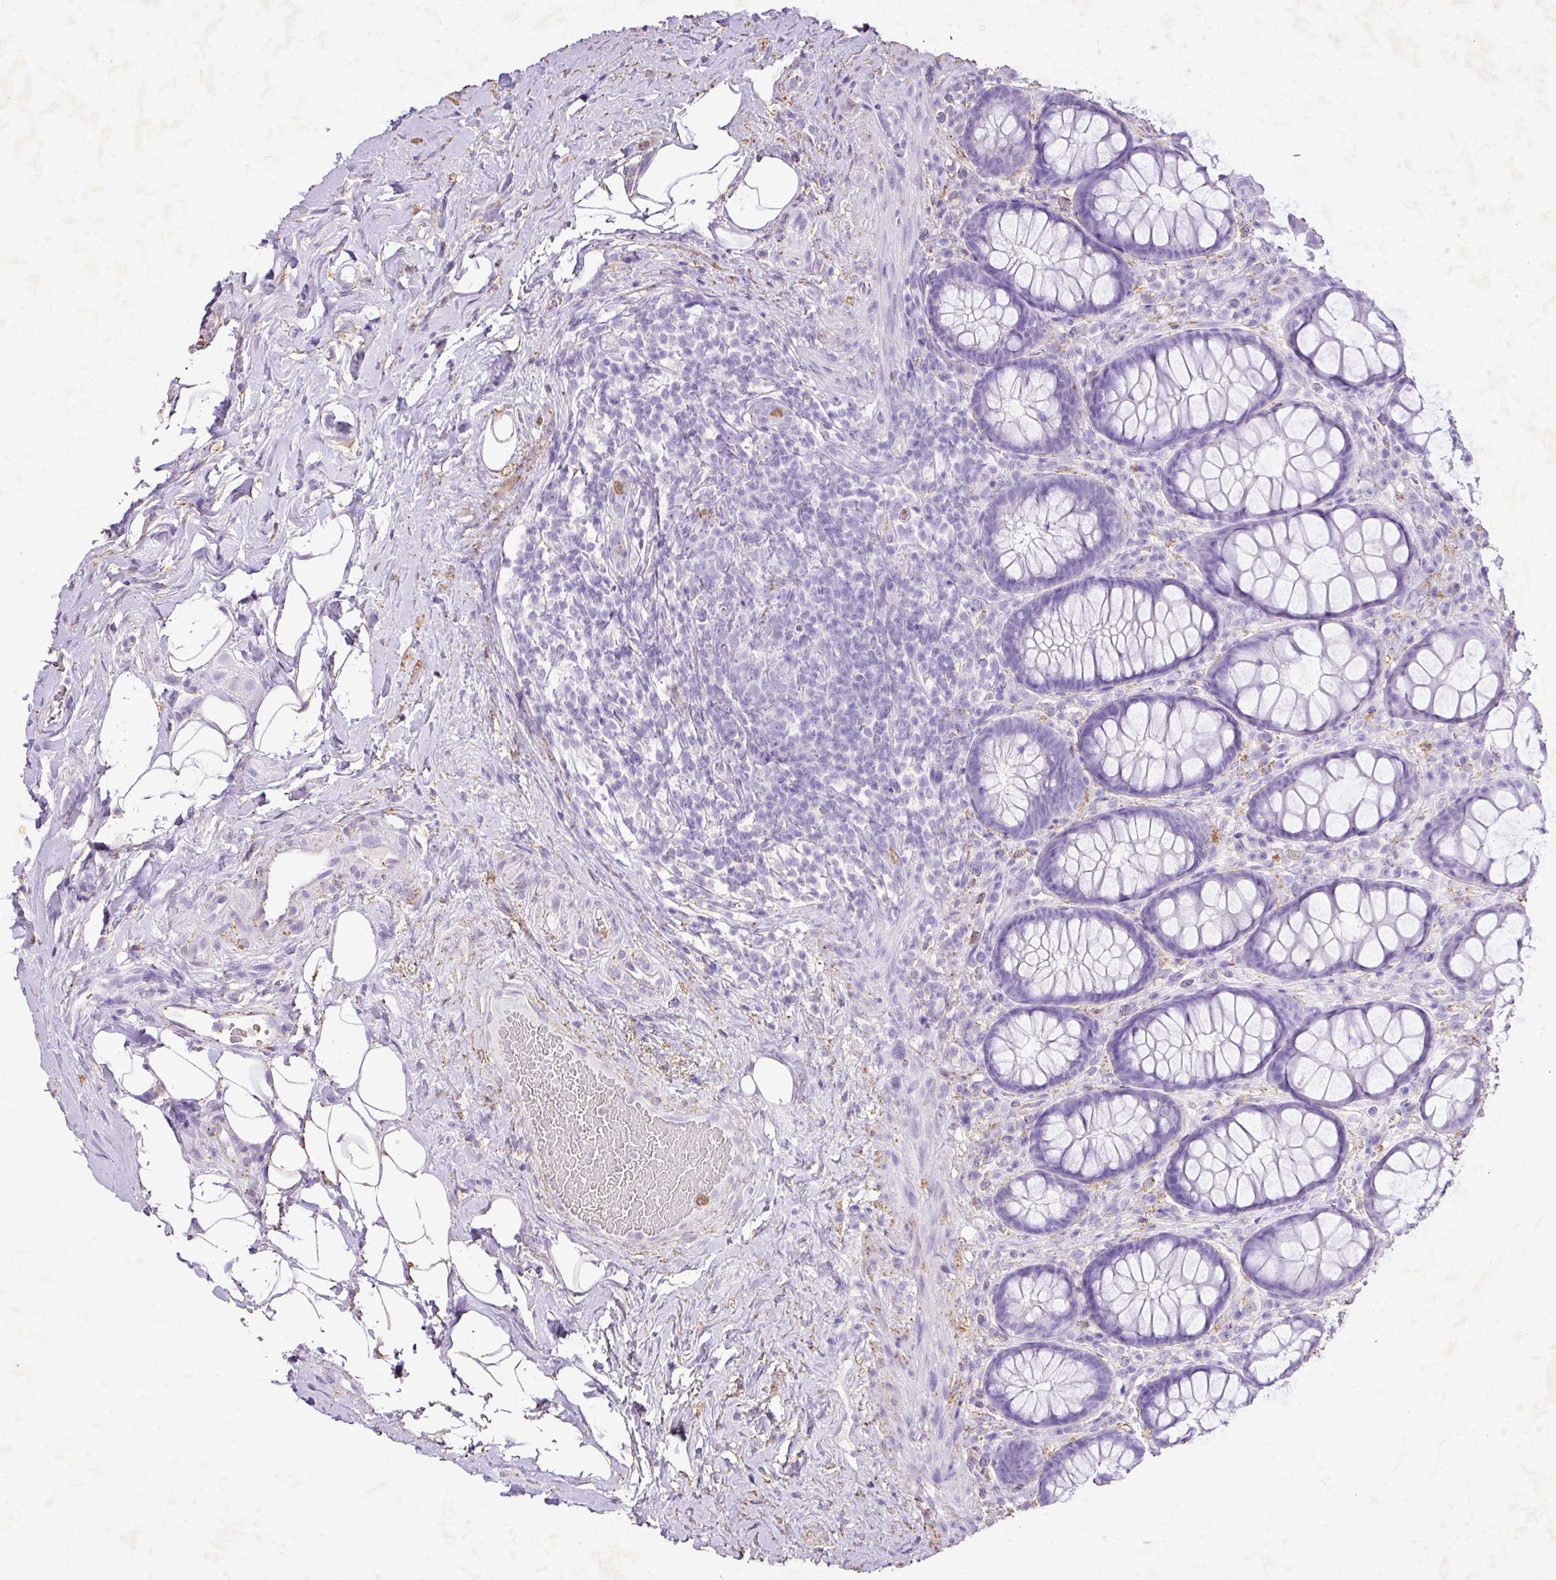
{"staining": {"intensity": "negative", "quantity": "none", "location": "none"}, "tissue": "rectum", "cell_type": "Glandular cells", "image_type": "normal", "snomed": [{"axis": "morphology", "description": "Normal tissue, NOS"}, {"axis": "topography", "description": "Rectum"}], "caption": "Immunohistochemical staining of unremarkable human rectum displays no significant positivity in glandular cells.", "gene": "KCNJ11", "patient": {"sex": "female", "age": 67}}